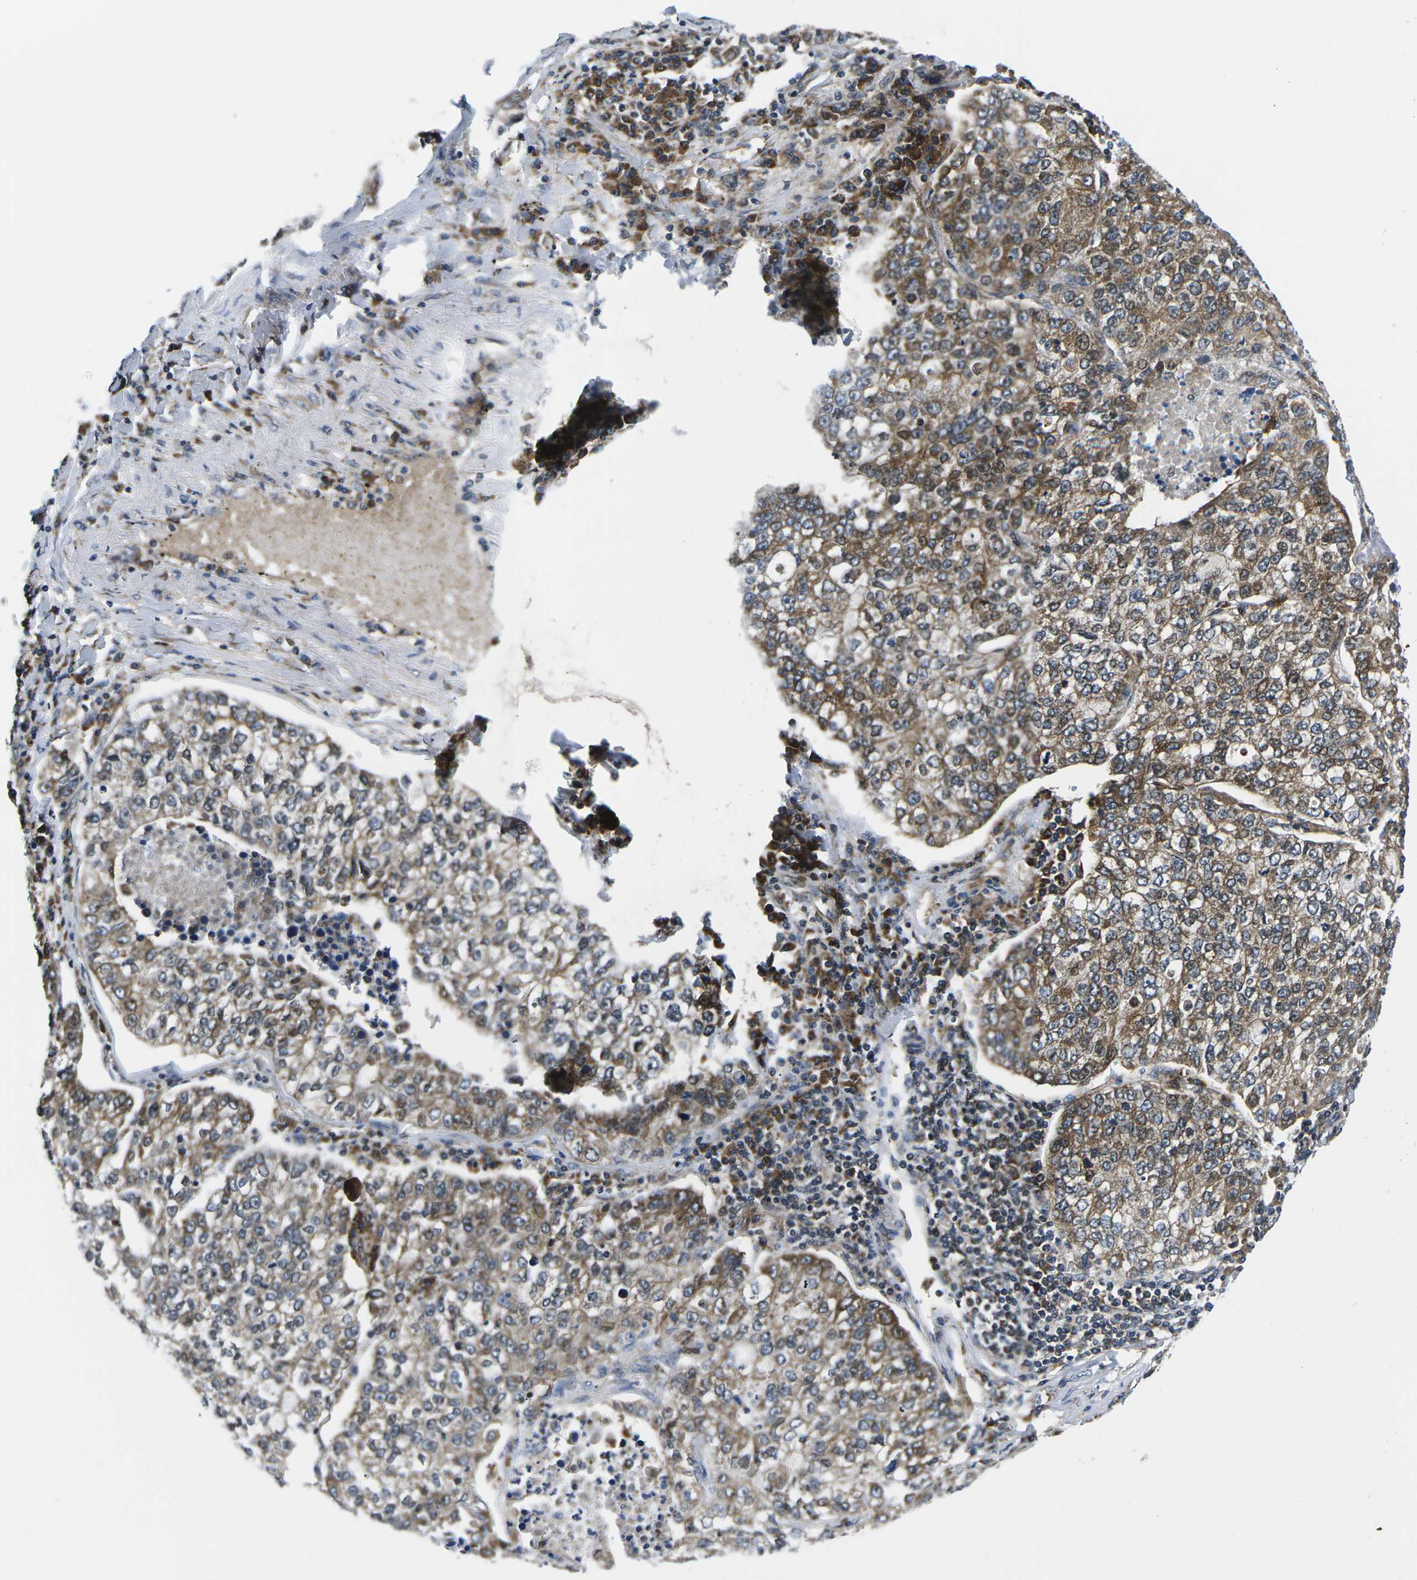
{"staining": {"intensity": "moderate", "quantity": "25%-75%", "location": "cytoplasmic/membranous"}, "tissue": "lung cancer", "cell_type": "Tumor cells", "image_type": "cancer", "snomed": [{"axis": "morphology", "description": "Adenocarcinoma, NOS"}, {"axis": "topography", "description": "Lung"}], "caption": "Protein staining demonstrates moderate cytoplasmic/membranous staining in about 25%-75% of tumor cells in lung cancer (adenocarcinoma).", "gene": "EIF4E", "patient": {"sex": "male", "age": 49}}